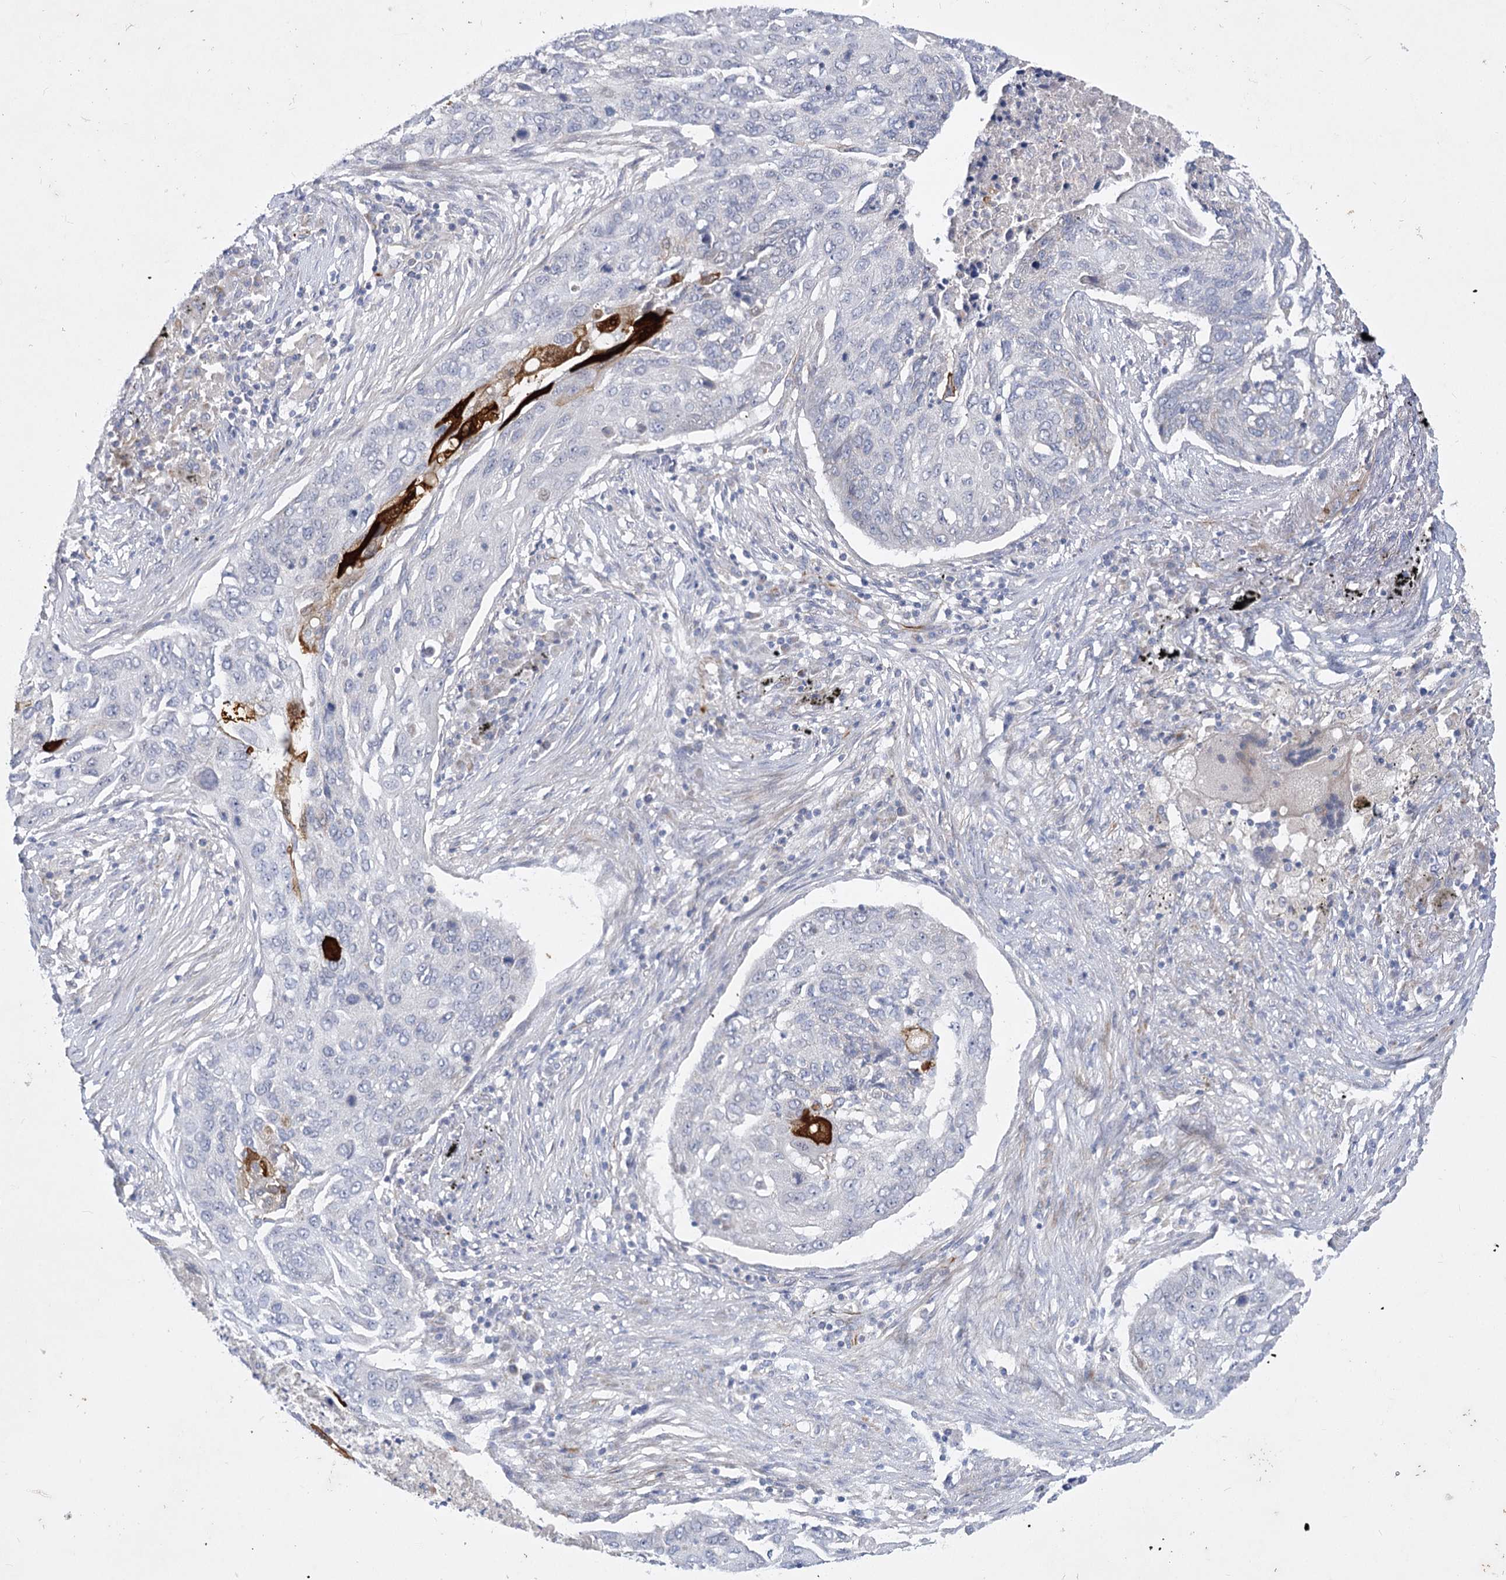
{"staining": {"intensity": "negative", "quantity": "none", "location": "none"}, "tissue": "lung cancer", "cell_type": "Tumor cells", "image_type": "cancer", "snomed": [{"axis": "morphology", "description": "Squamous cell carcinoma, NOS"}, {"axis": "topography", "description": "Lung"}], "caption": "Immunohistochemical staining of squamous cell carcinoma (lung) displays no significant positivity in tumor cells.", "gene": "DHTKD1", "patient": {"sex": "female", "age": 63}}